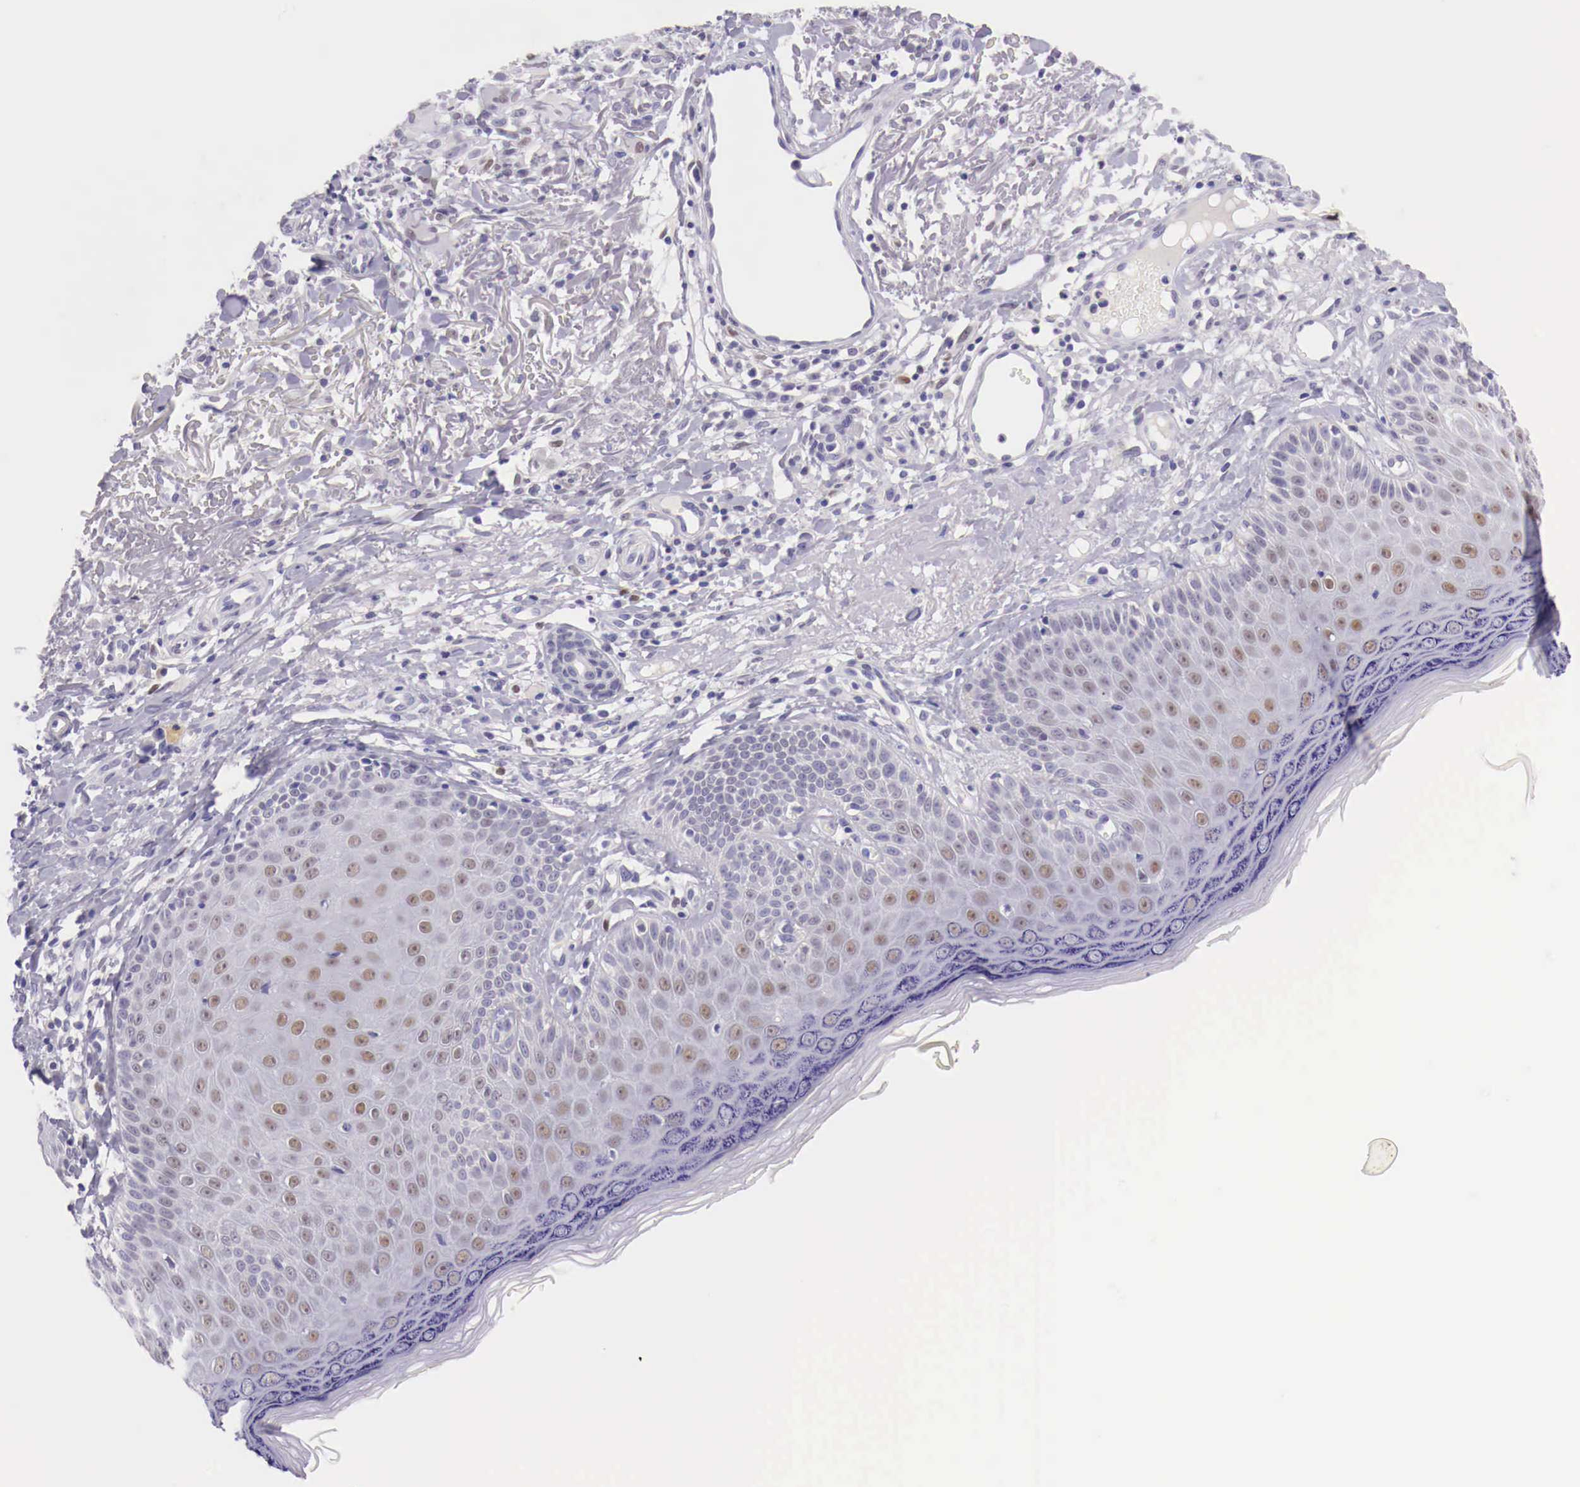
{"staining": {"intensity": "negative", "quantity": "none", "location": "none"}, "tissue": "skin cancer", "cell_type": "Tumor cells", "image_type": "cancer", "snomed": [{"axis": "morphology", "description": "Normal tissue, NOS"}, {"axis": "morphology", "description": "Basal cell carcinoma"}, {"axis": "topography", "description": "Skin"}], "caption": "An immunohistochemistry image of skin cancer is shown. There is no staining in tumor cells of skin cancer.", "gene": "BCL6", "patient": {"sex": "male", "age": 74}}